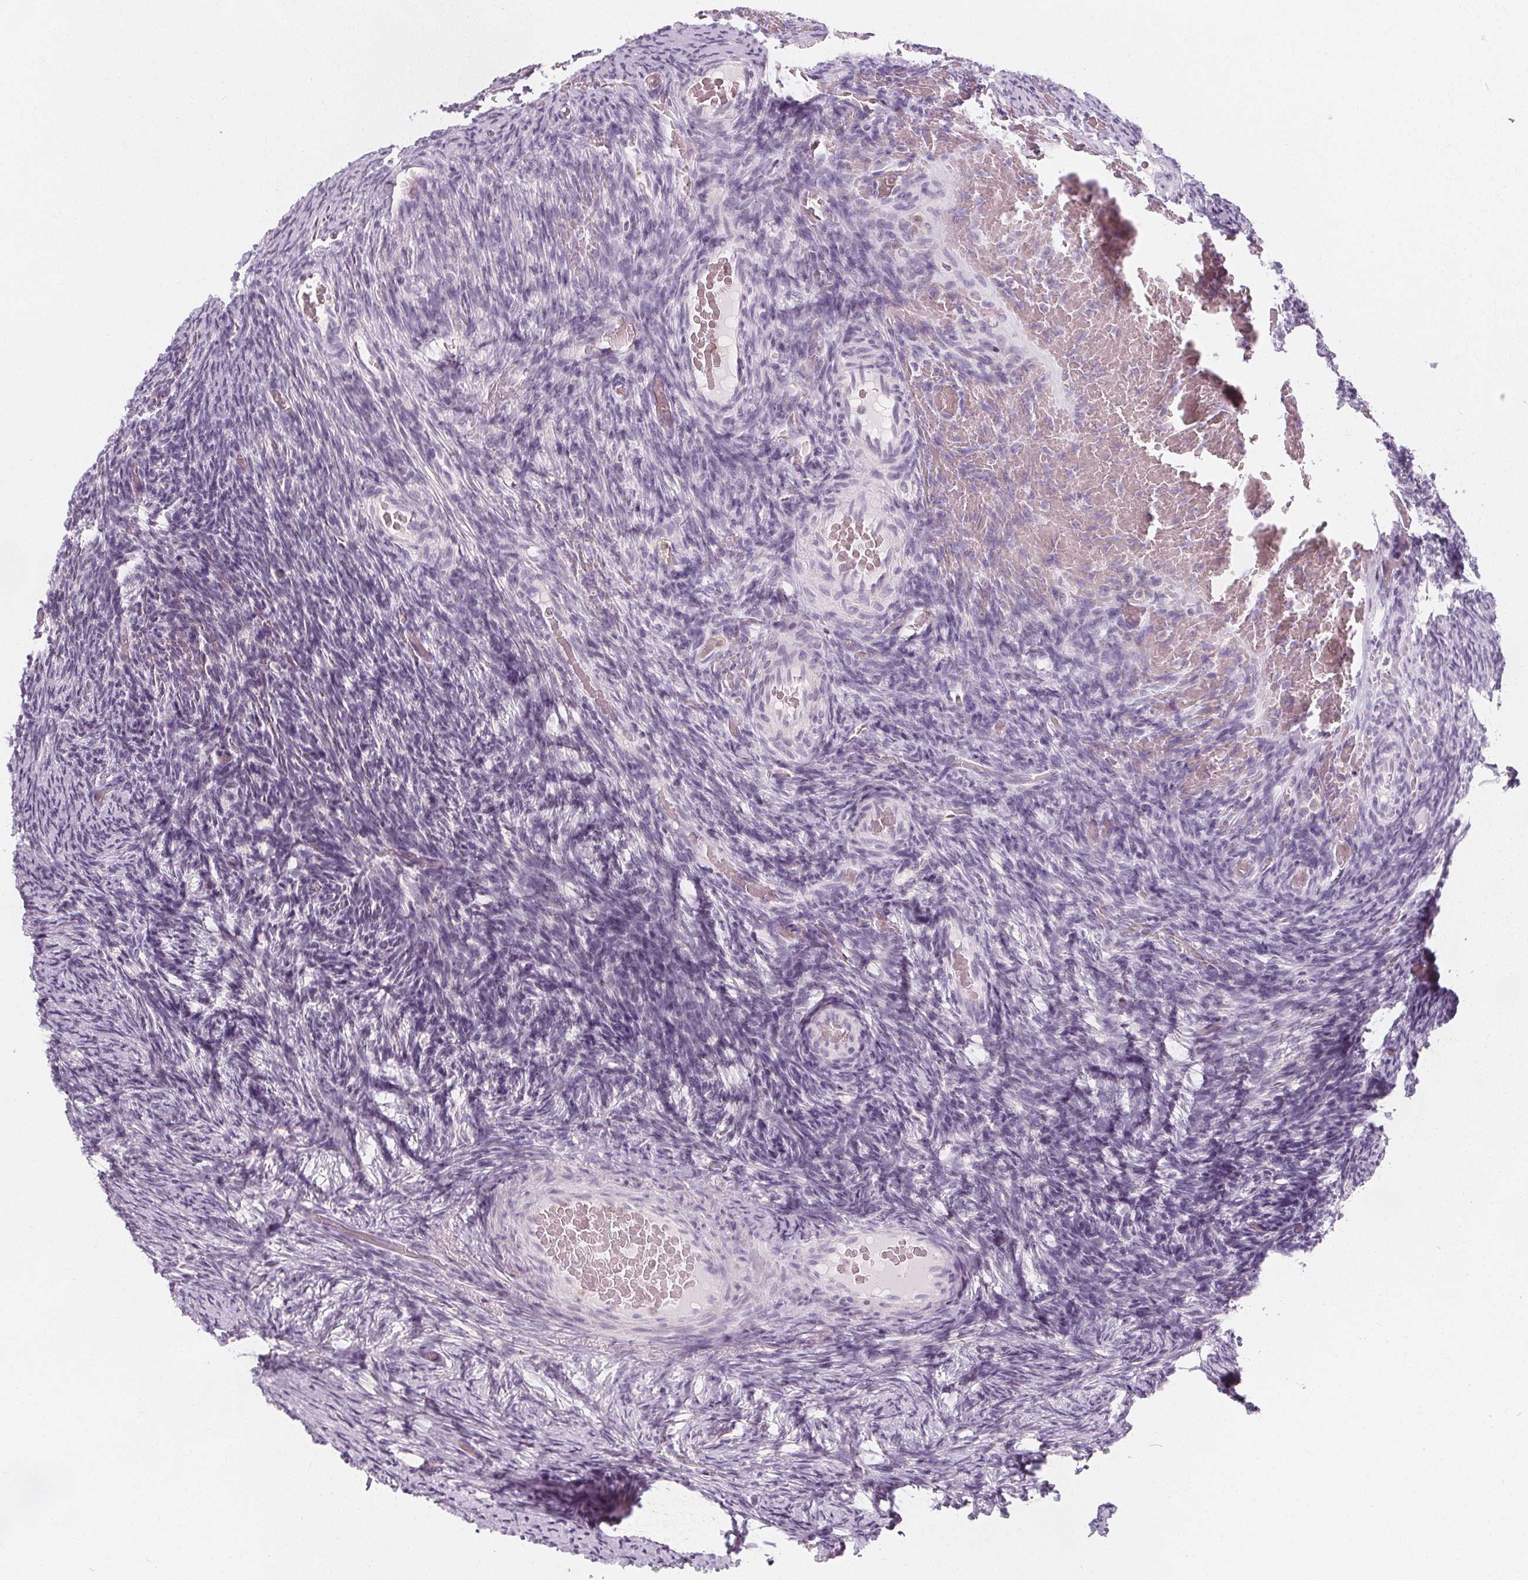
{"staining": {"intensity": "negative", "quantity": "none", "location": "none"}, "tissue": "ovary", "cell_type": "Ovarian stroma cells", "image_type": "normal", "snomed": [{"axis": "morphology", "description": "Normal tissue, NOS"}, {"axis": "topography", "description": "Ovary"}], "caption": "Unremarkable ovary was stained to show a protein in brown. There is no significant positivity in ovarian stroma cells. (DAB immunohistochemistry (IHC) with hematoxylin counter stain).", "gene": "UGP2", "patient": {"sex": "female", "age": 34}}